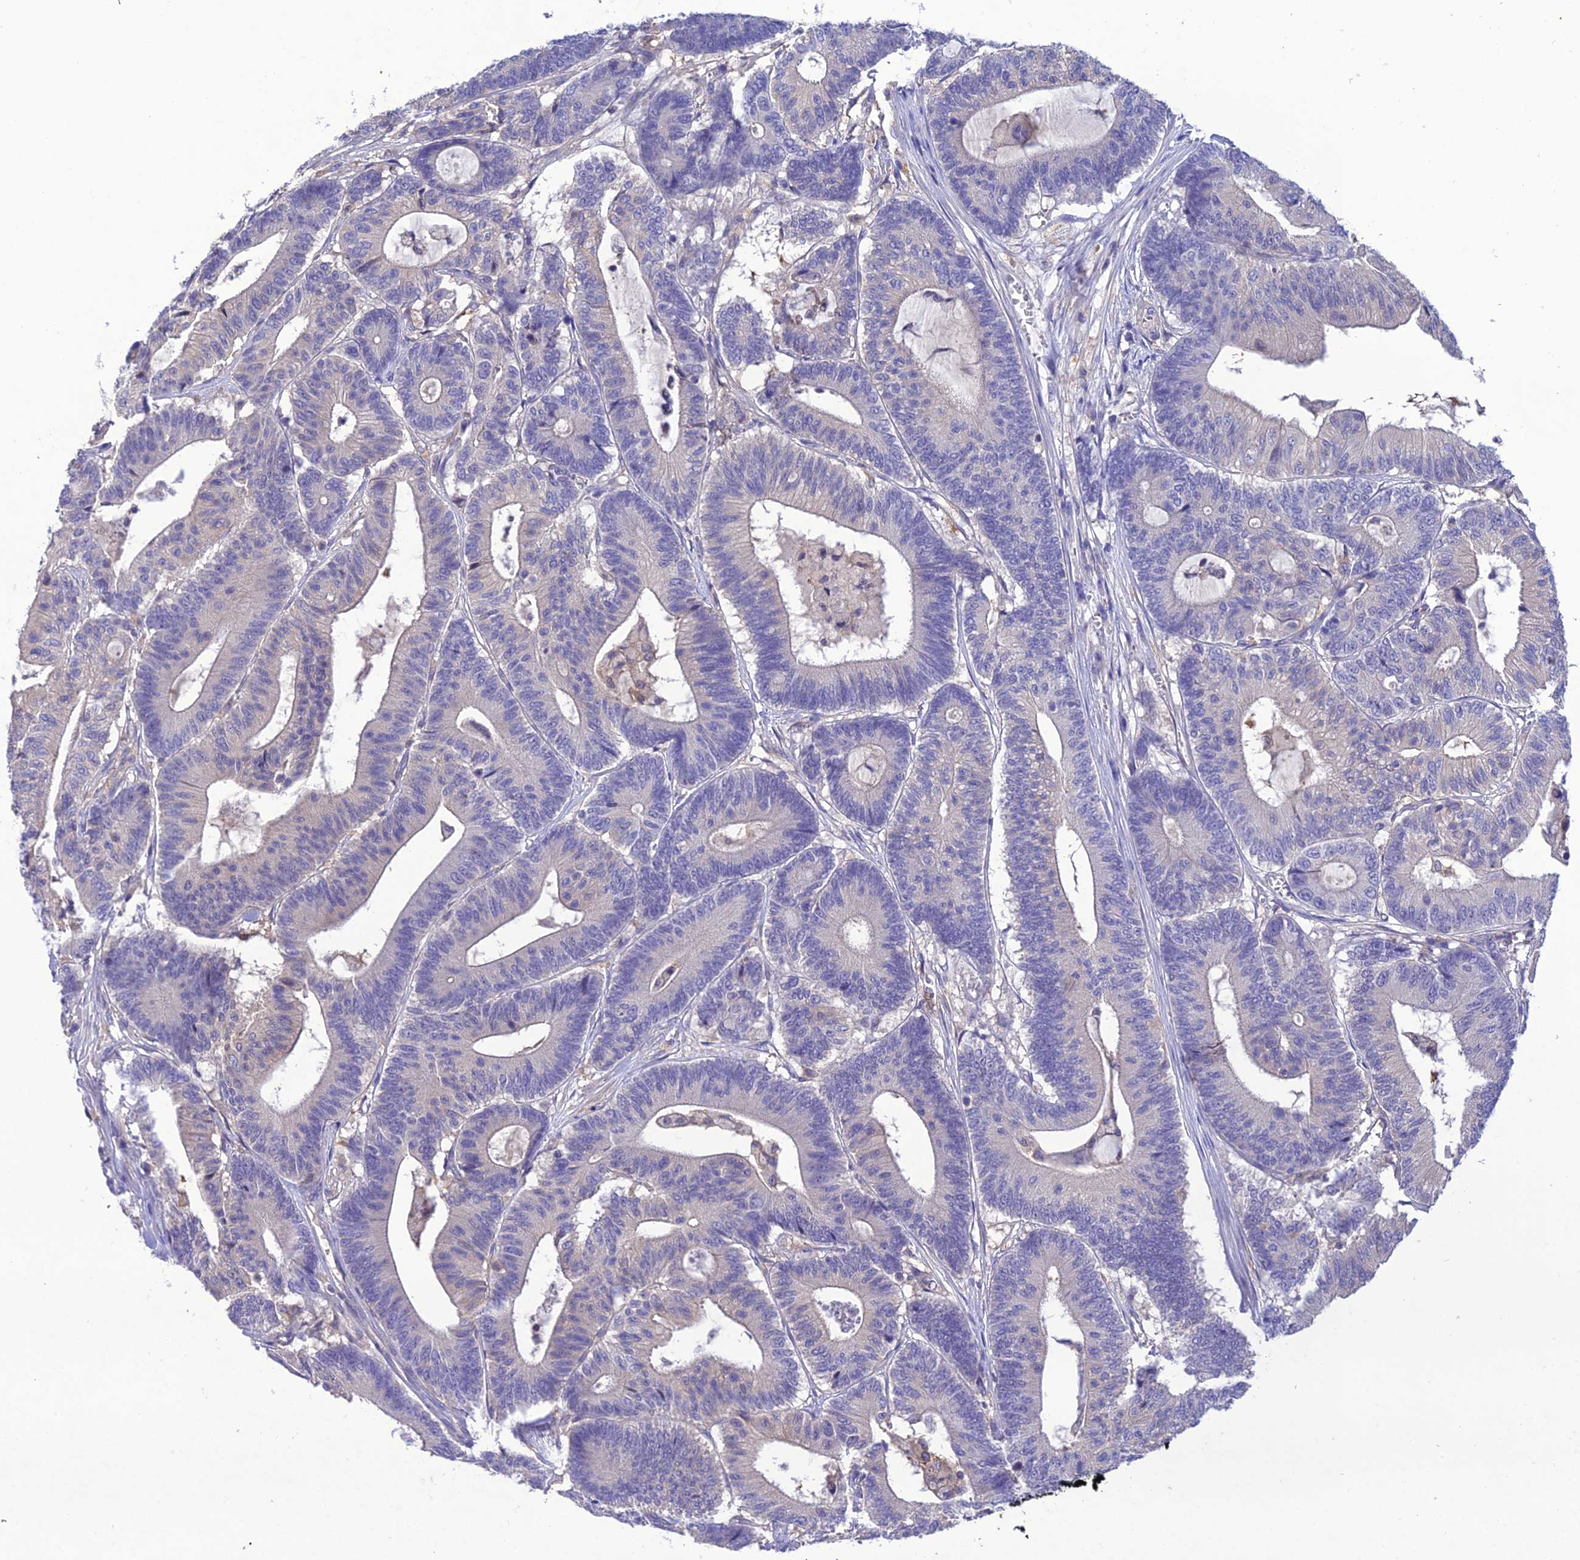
{"staining": {"intensity": "negative", "quantity": "none", "location": "none"}, "tissue": "colorectal cancer", "cell_type": "Tumor cells", "image_type": "cancer", "snomed": [{"axis": "morphology", "description": "Adenocarcinoma, NOS"}, {"axis": "topography", "description": "Colon"}], "caption": "IHC micrograph of neoplastic tissue: human adenocarcinoma (colorectal) stained with DAB reveals no significant protein expression in tumor cells.", "gene": "SNX24", "patient": {"sex": "female", "age": 84}}